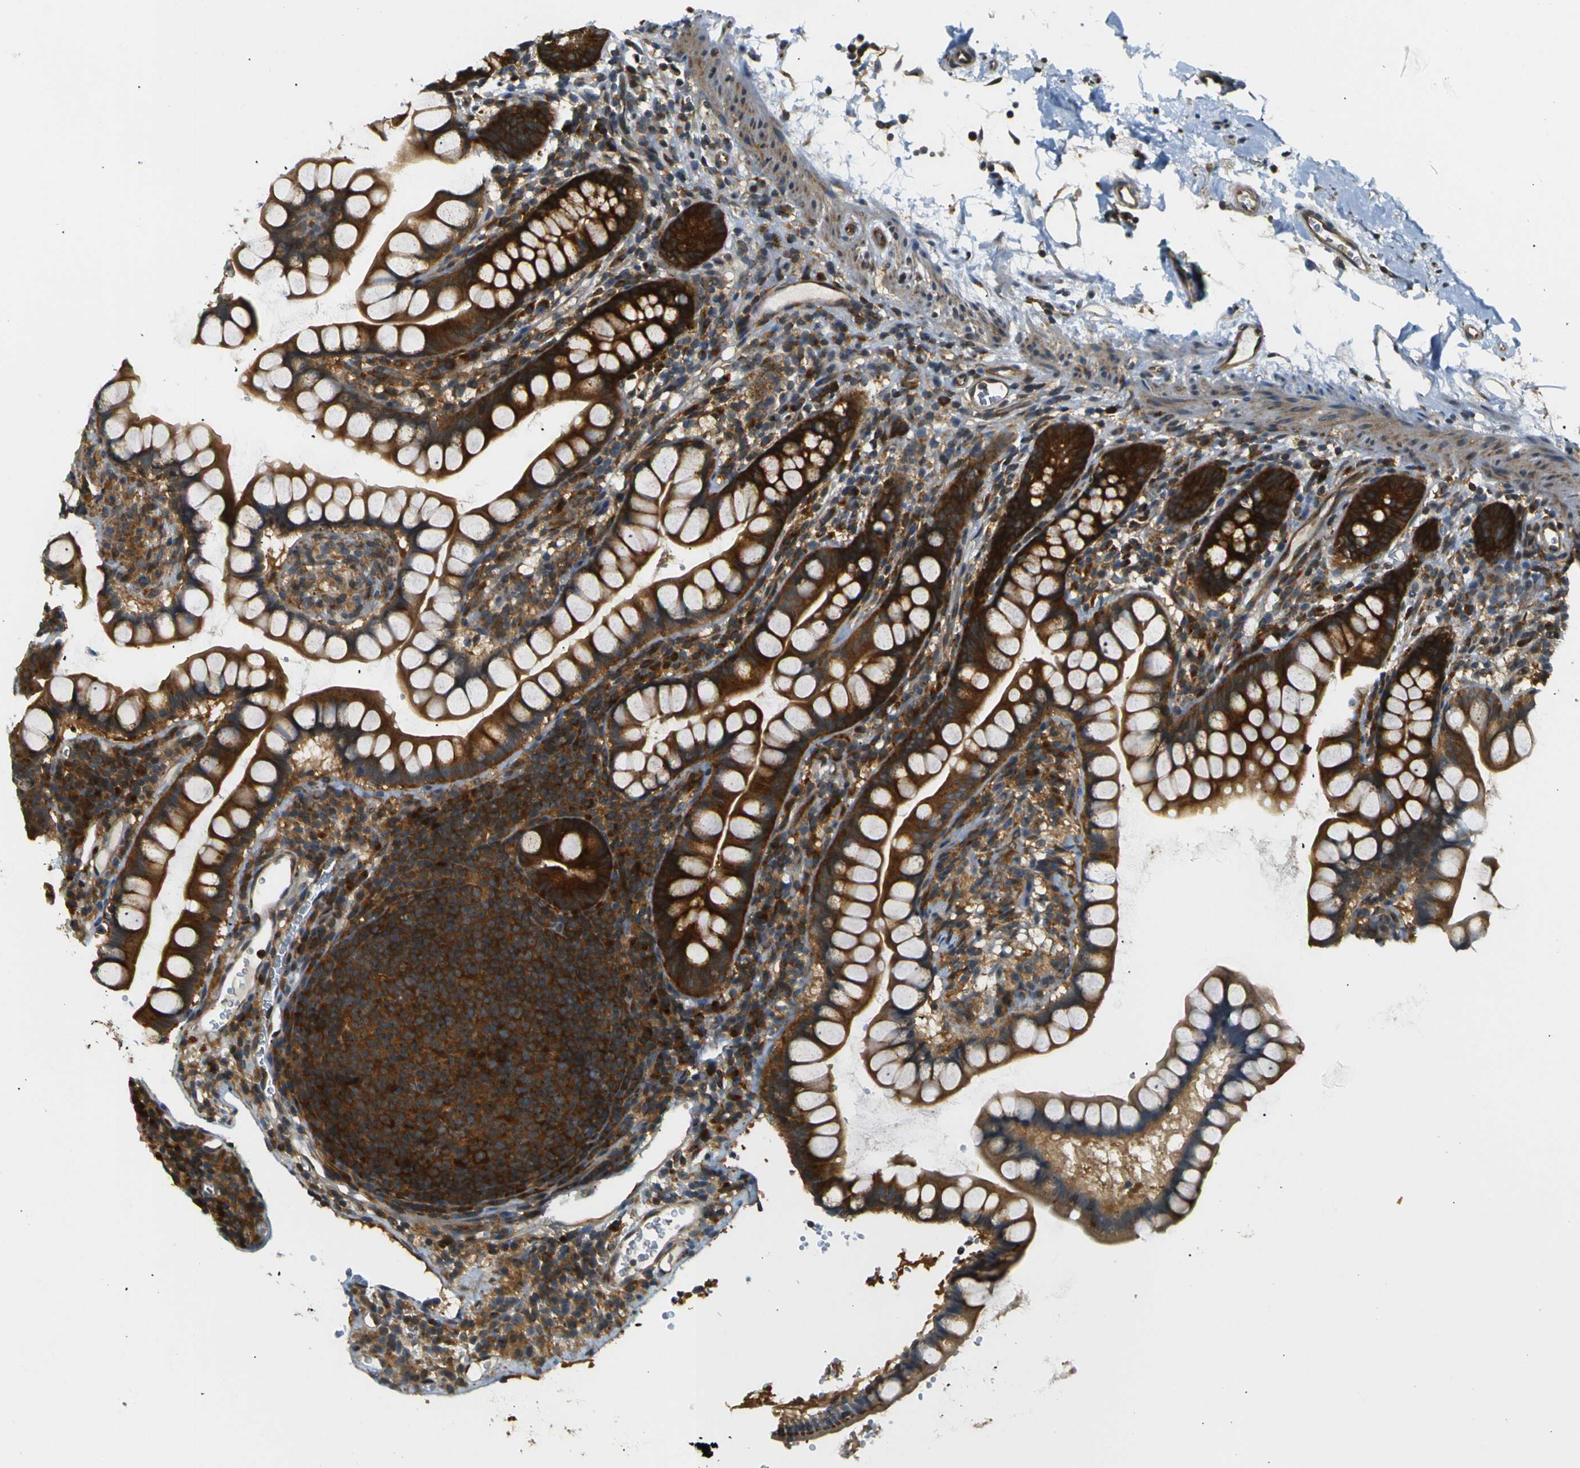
{"staining": {"intensity": "strong", "quantity": ">75%", "location": "cytoplasmic/membranous"}, "tissue": "small intestine", "cell_type": "Glandular cells", "image_type": "normal", "snomed": [{"axis": "morphology", "description": "Normal tissue, NOS"}, {"axis": "topography", "description": "Small intestine"}], "caption": "About >75% of glandular cells in unremarkable small intestine demonstrate strong cytoplasmic/membranous protein staining as visualized by brown immunohistochemical staining.", "gene": "ABCE1", "patient": {"sex": "female", "age": 84}}